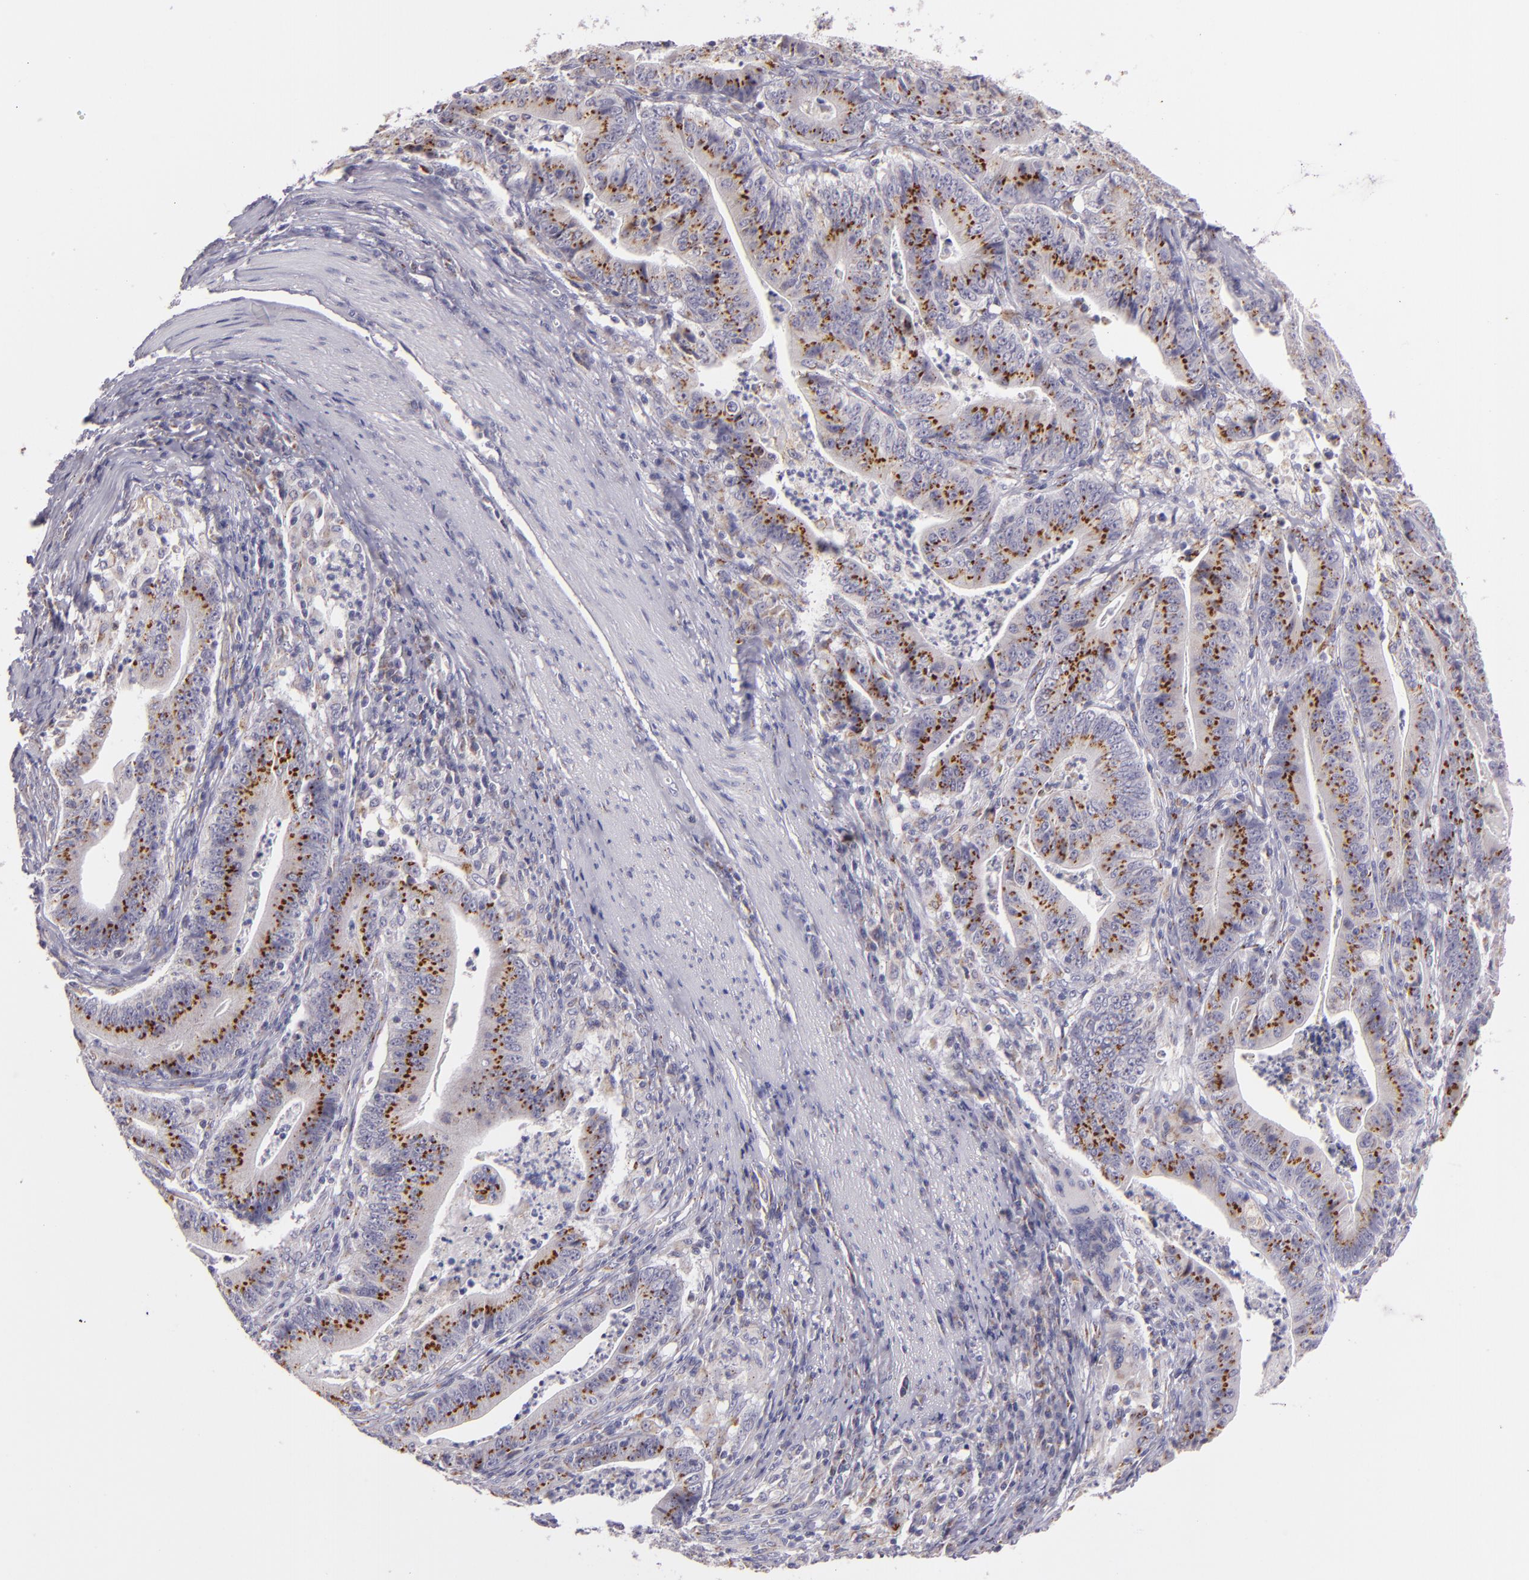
{"staining": {"intensity": "strong", "quantity": ">75%", "location": "cytoplasmic/membranous"}, "tissue": "stomach cancer", "cell_type": "Tumor cells", "image_type": "cancer", "snomed": [{"axis": "morphology", "description": "Adenocarcinoma, NOS"}, {"axis": "topography", "description": "Stomach, lower"}], "caption": "This photomicrograph exhibits stomach adenocarcinoma stained with immunohistochemistry to label a protein in brown. The cytoplasmic/membranous of tumor cells show strong positivity for the protein. Nuclei are counter-stained blue.", "gene": "CILK1", "patient": {"sex": "female", "age": 86}}